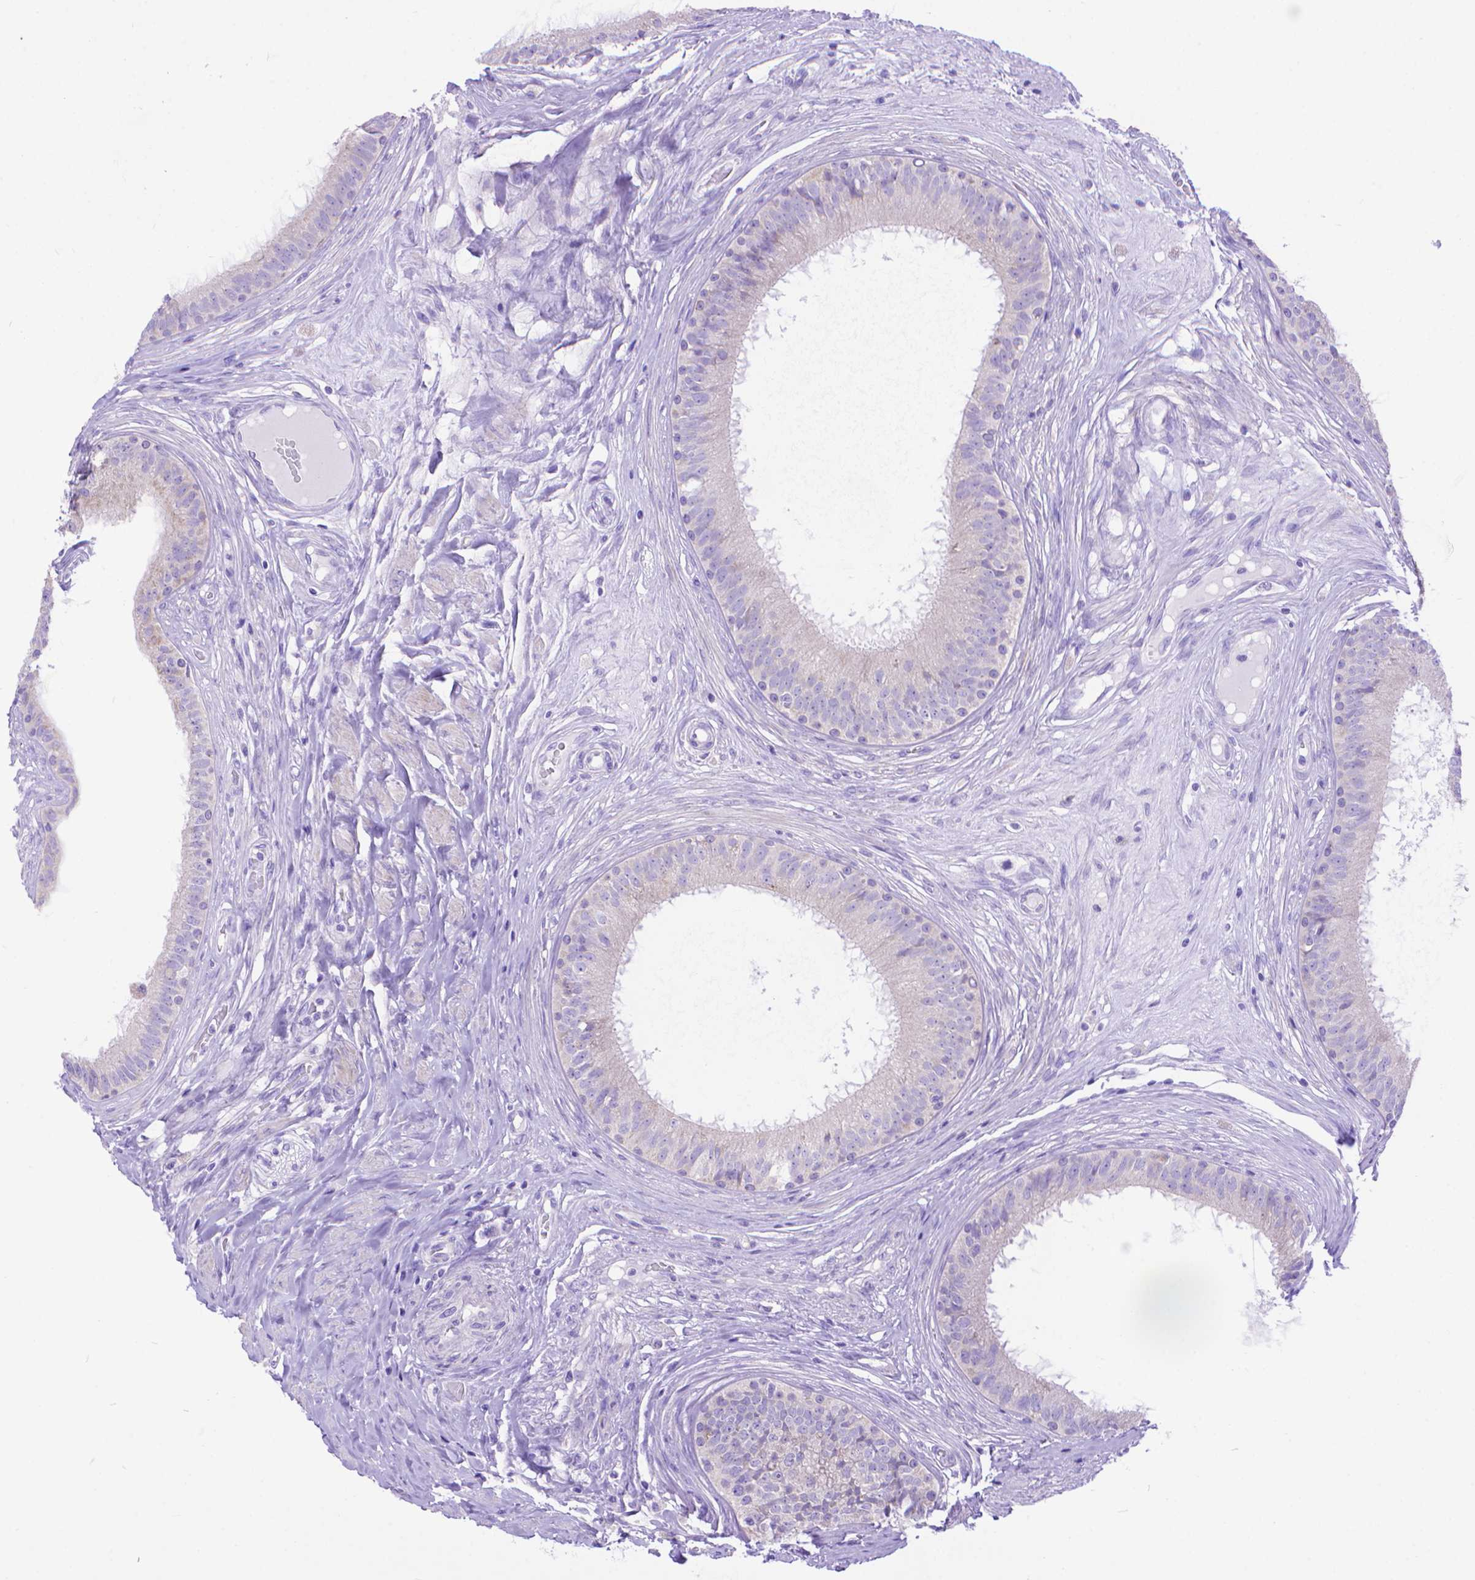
{"staining": {"intensity": "negative", "quantity": "none", "location": "none"}, "tissue": "epididymis", "cell_type": "Glandular cells", "image_type": "normal", "snomed": [{"axis": "morphology", "description": "Normal tissue, NOS"}, {"axis": "topography", "description": "Epididymis"}], "caption": "DAB (3,3'-diaminobenzidine) immunohistochemical staining of unremarkable epididymis shows no significant staining in glandular cells. Brightfield microscopy of immunohistochemistry (IHC) stained with DAB (brown) and hematoxylin (blue), captured at high magnification.", "gene": "DHRS2", "patient": {"sex": "male", "age": 59}}